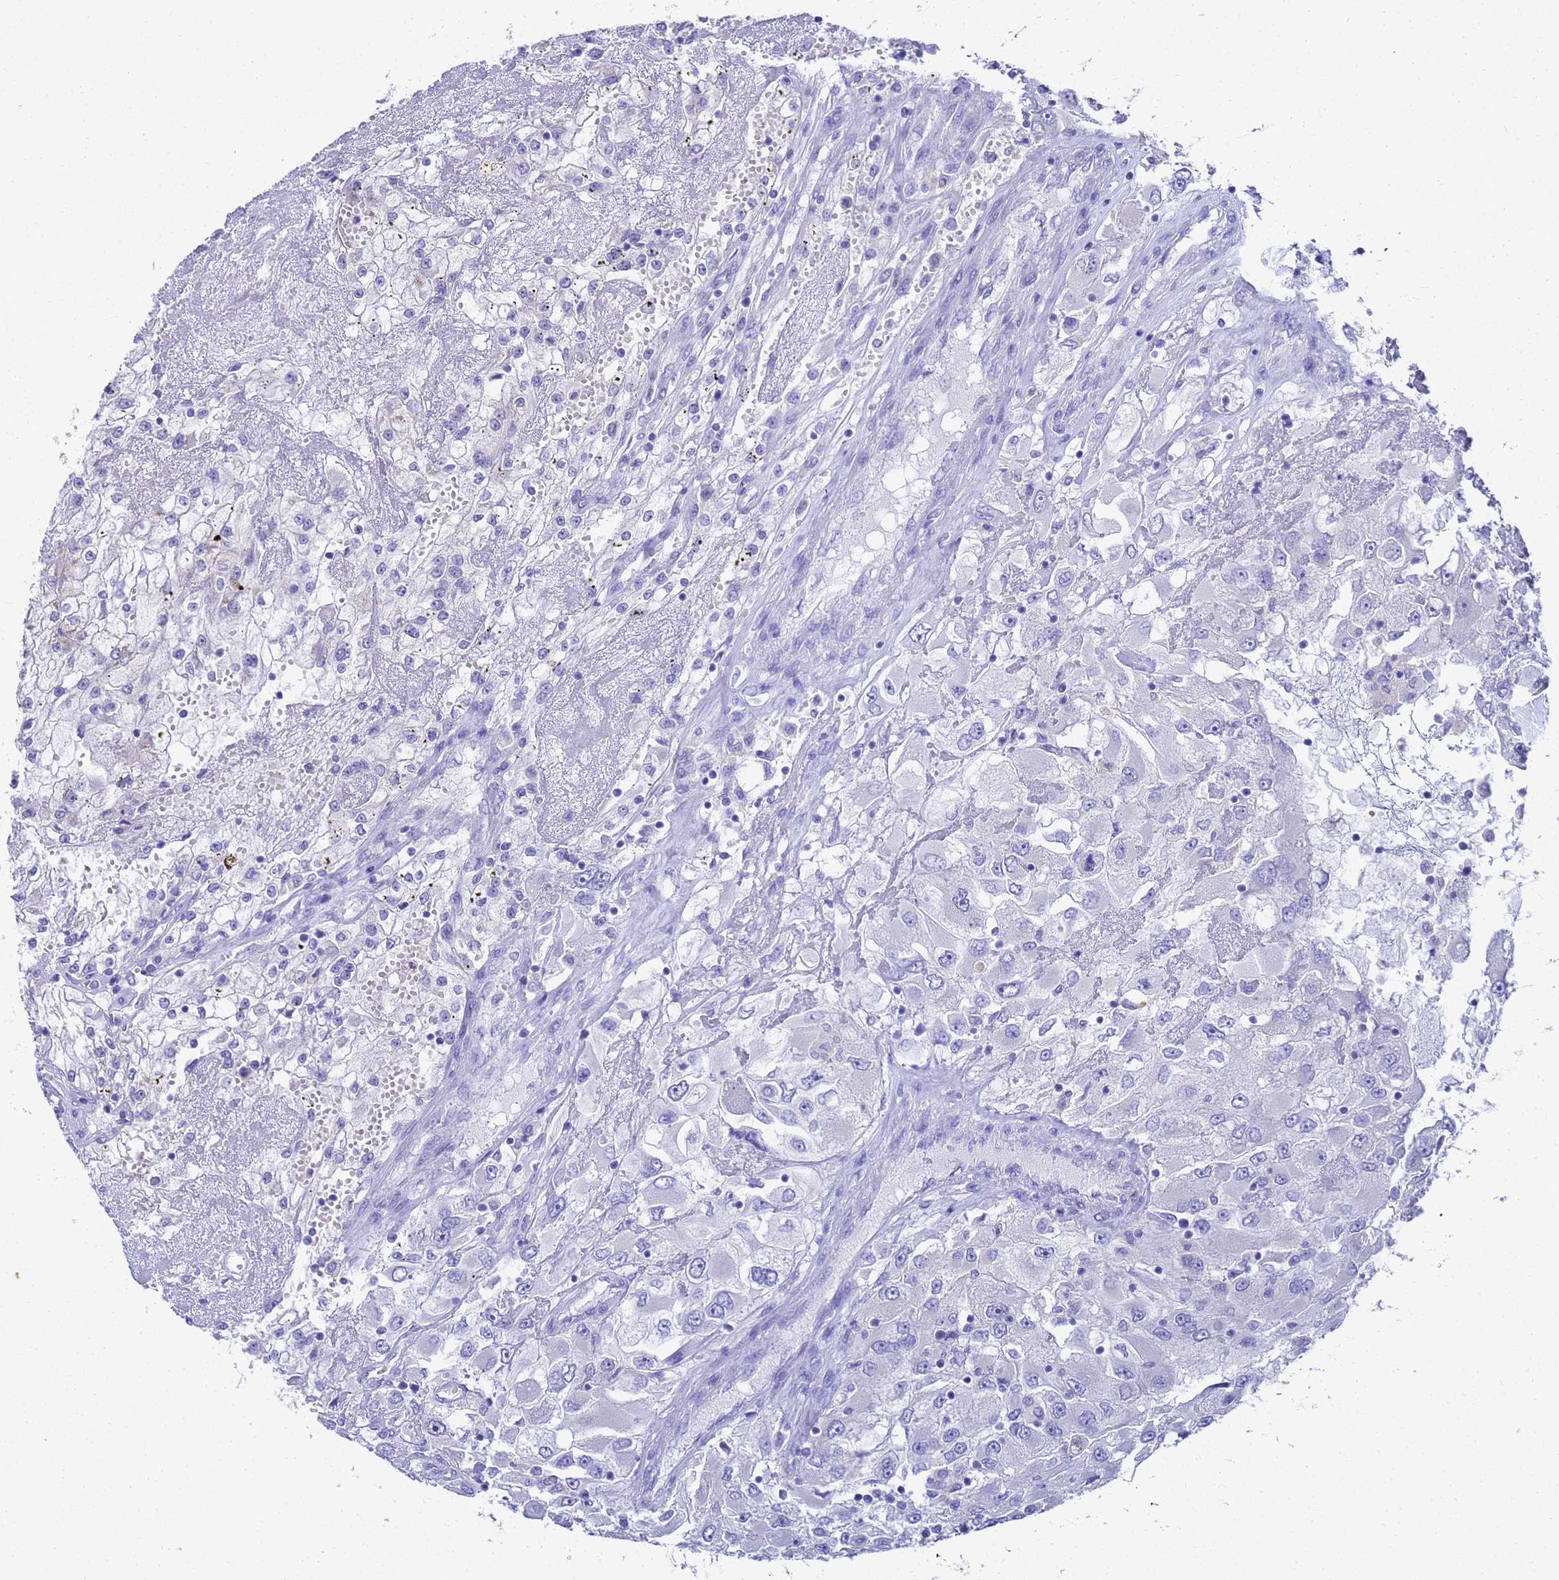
{"staining": {"intensity": "negative", "quantity": "none", "location": "none"}, "tissue": "renal cancer", "cell_type": "Tumor cells", "image_type": "cancer", "snomed": [{"axis": "morphology", "description": "Adenocarcinoma, NOS"}, {"axis": "topography", "description": "Kidney"}], "caption": "Tumor cells are negative for protein expression in human renal cancer (adenocarcinoma).", "gene": "MS4A13", "patient": {"sex": "female", "age": 52}}